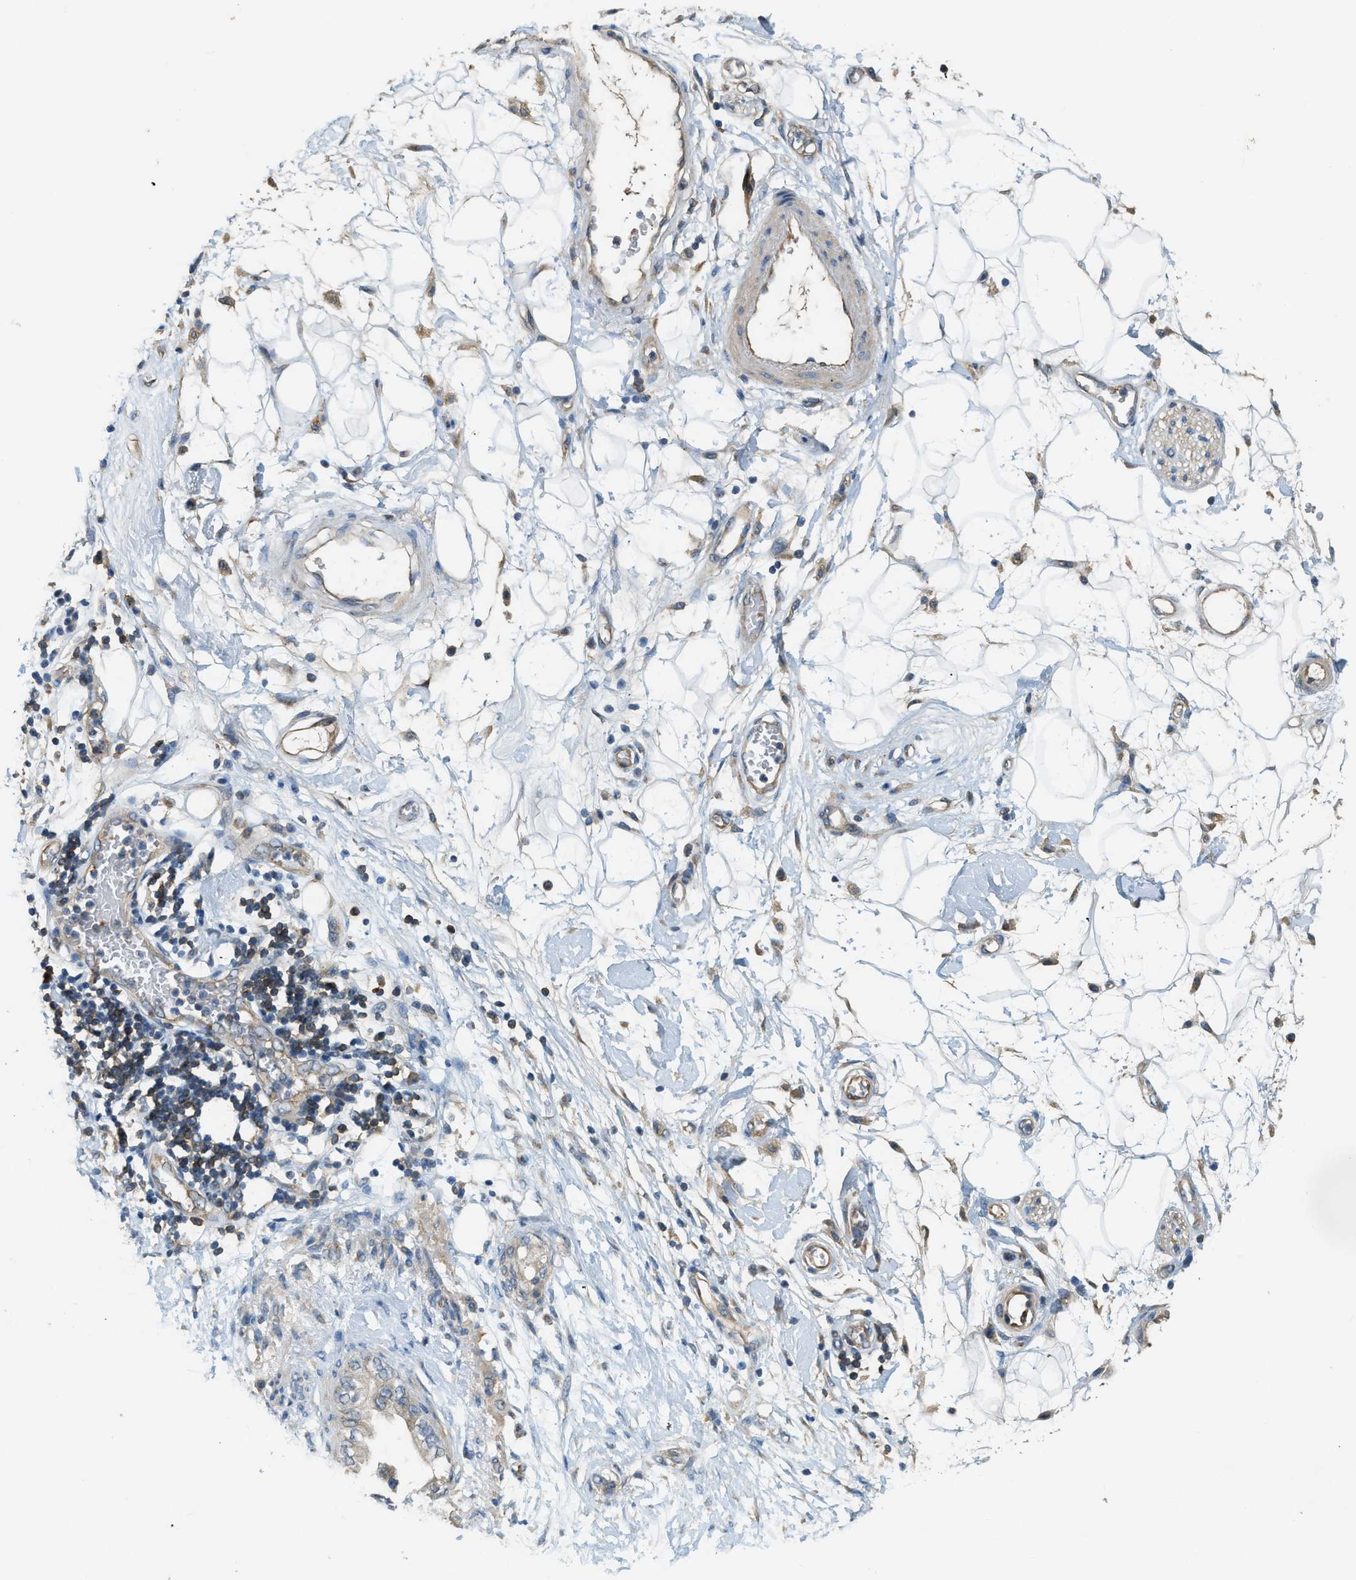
{"staining": {"intensity": "negative", "quantity": "none", "location": "none"}, "tissue": "adipose tissue", "cell_type": "Adipocytes", "image_type": "normal", "snomed": [{"axis": "morphology", "description": "Normal tissue, NOS"}, {"axis": "morphology", "description": "Adenocarcinoma, NOS"}, {"axis": "topography", "description": "Duodenum"}, {"axis": "topography", "description": "Peripheral nerve tissue"}], "caption": "This is an immunohistochemistry photomicrograph of normal human adipose tissue. There is no expression in adipocytes.", "gene": "CFLAR", "patient": {"sex": "female", "age": 60}}